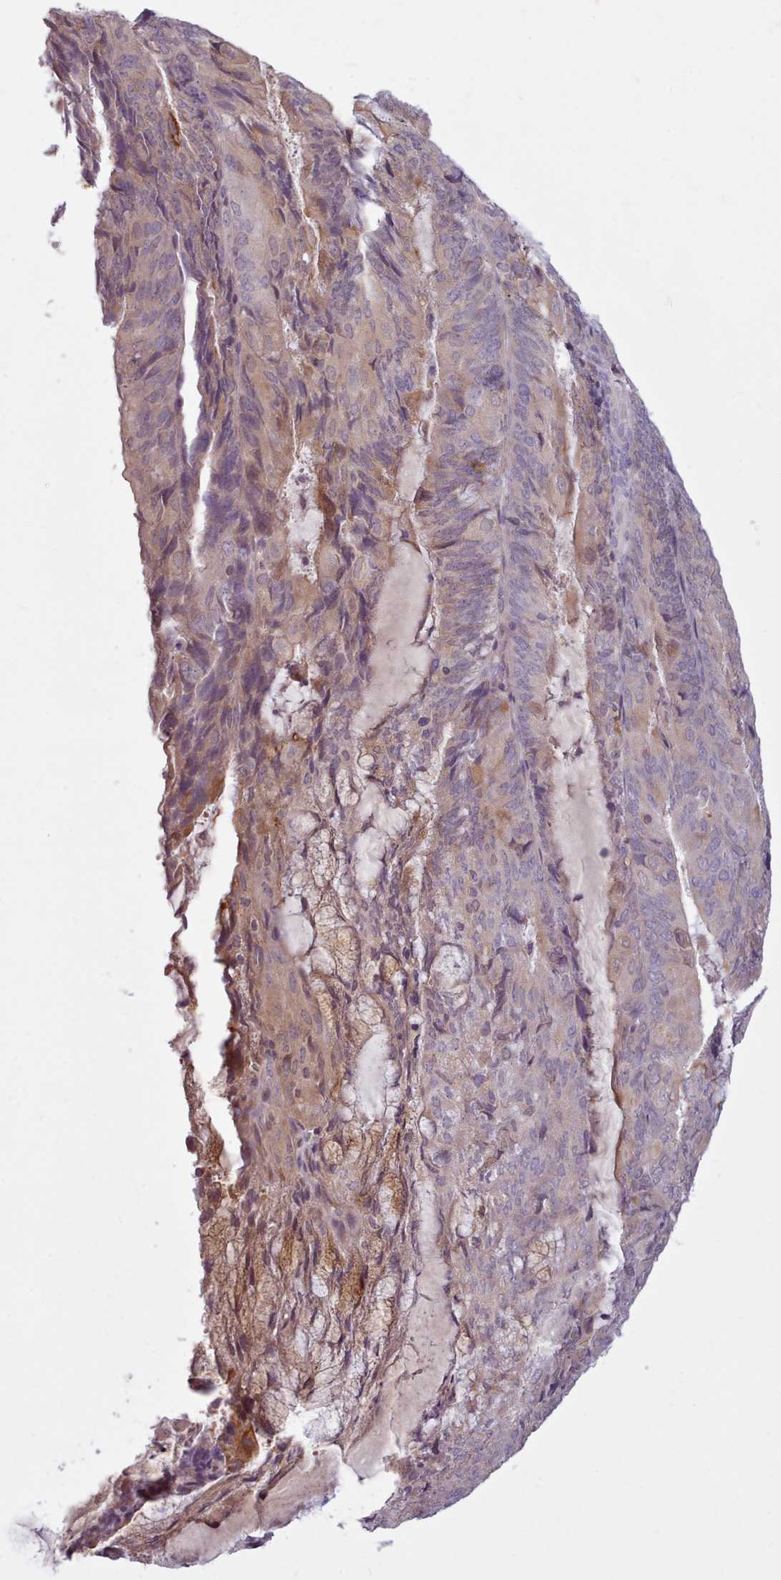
{"staining": {"intensity": "moderate", "quantity": "<25%", "location": "cytoplasmic/membranous"}, "tissue": "endometrial cancer", "cell_type": "Tumor cells", "image_type": "cancer", "snomed": [{"axis": "morphology", "description": "Adenocarcinoma, NOS"}, {"axis": "topography", "description": "Endometrium"}], "caption": "Immunohistochemical staining of human endometrial cancer demonstrates moderate cytoplasmic/membranous protein positivity in about <25% of tumor cells.", "gene": "NMRK1", "patient": {"sex": "female", "age": 81}}